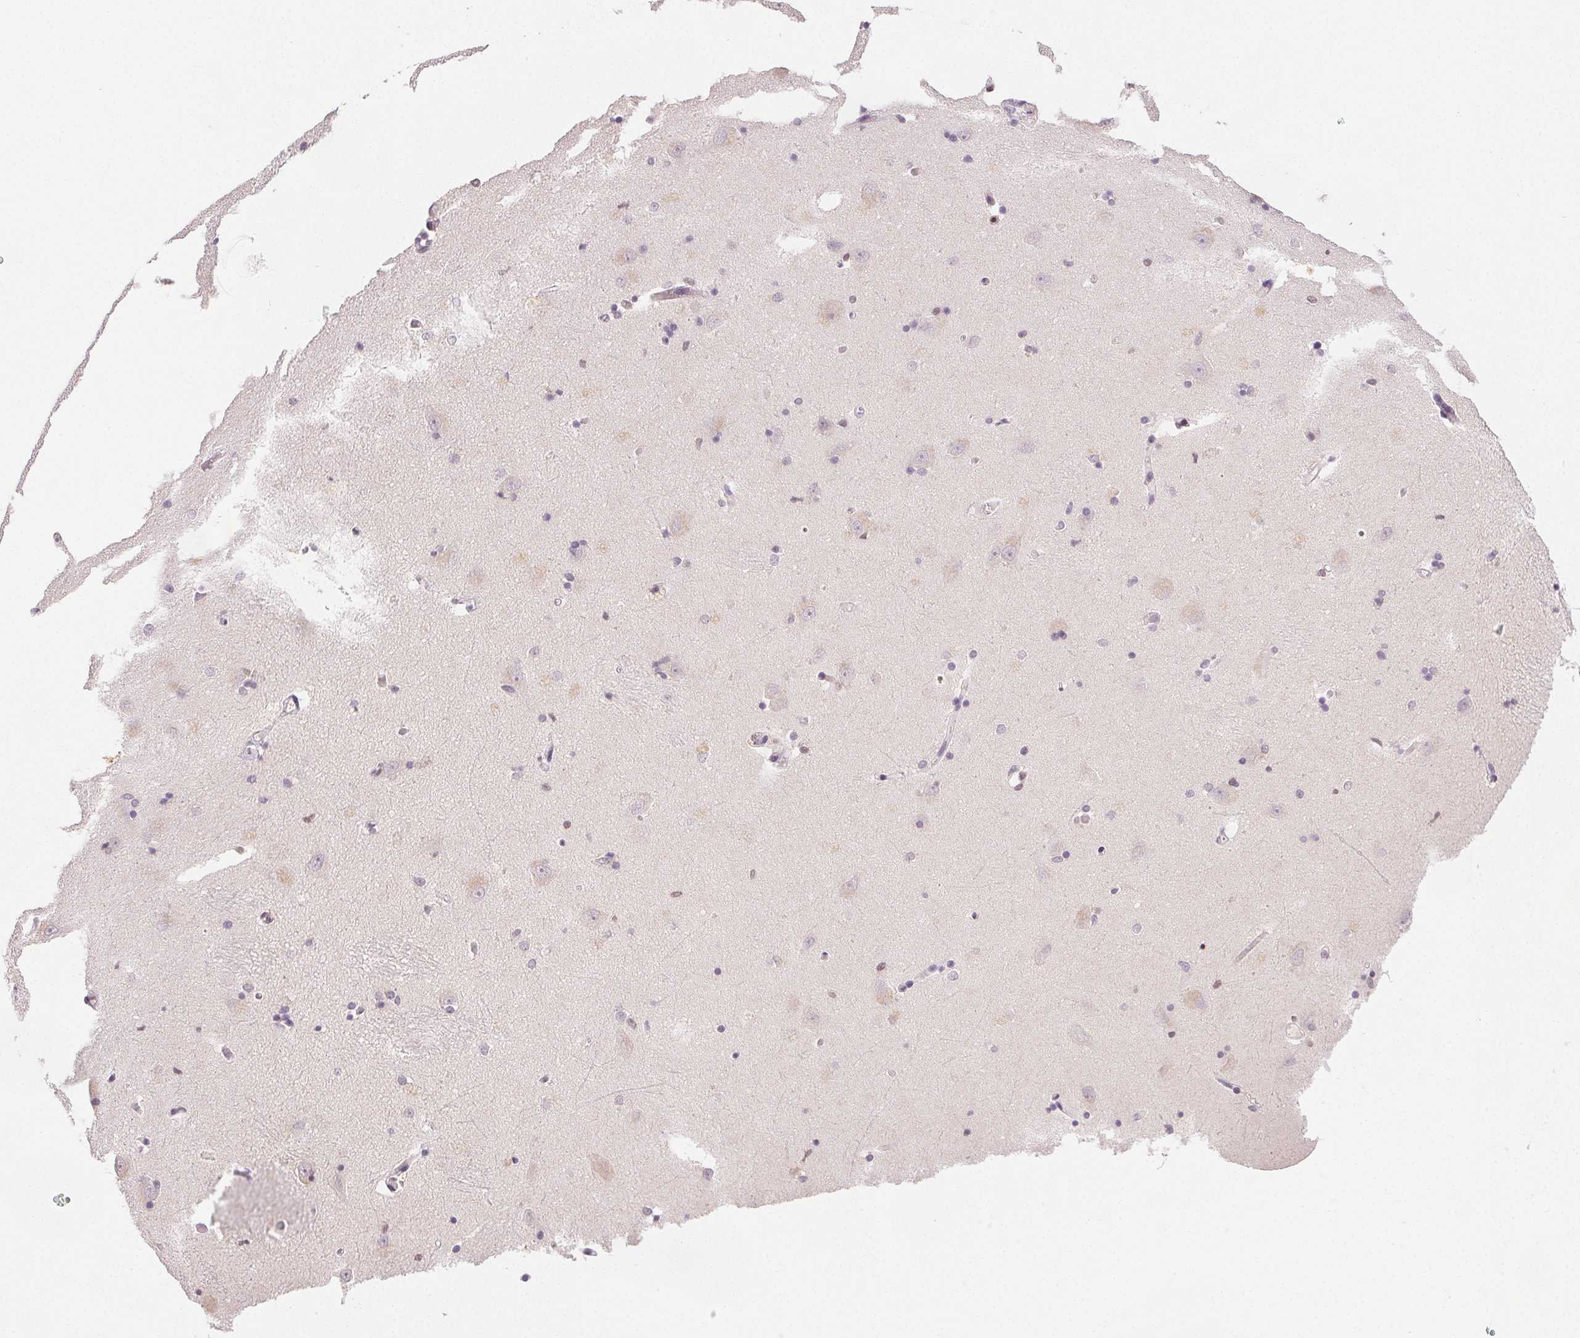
{"staining": {"intensity": "negative", "quantity": "none", "location": "none"}, "tissue": "caudate", "cell_type": "Glial cells", "image_type": "normal", "snomed": [{"axis": "morphology", "description": "Normal tissue, NOS"}, {"axis": "topography", "description": "Lateral ventricle wall"}, {"axis": "topography", "description": "Hippocampus"}], "caption": "Normal caudate was stained to show a protein in brown. There is no significant expression in glial cells.", "gene": "RUNX2", "patient": {"sex": "female", "age": 63}}